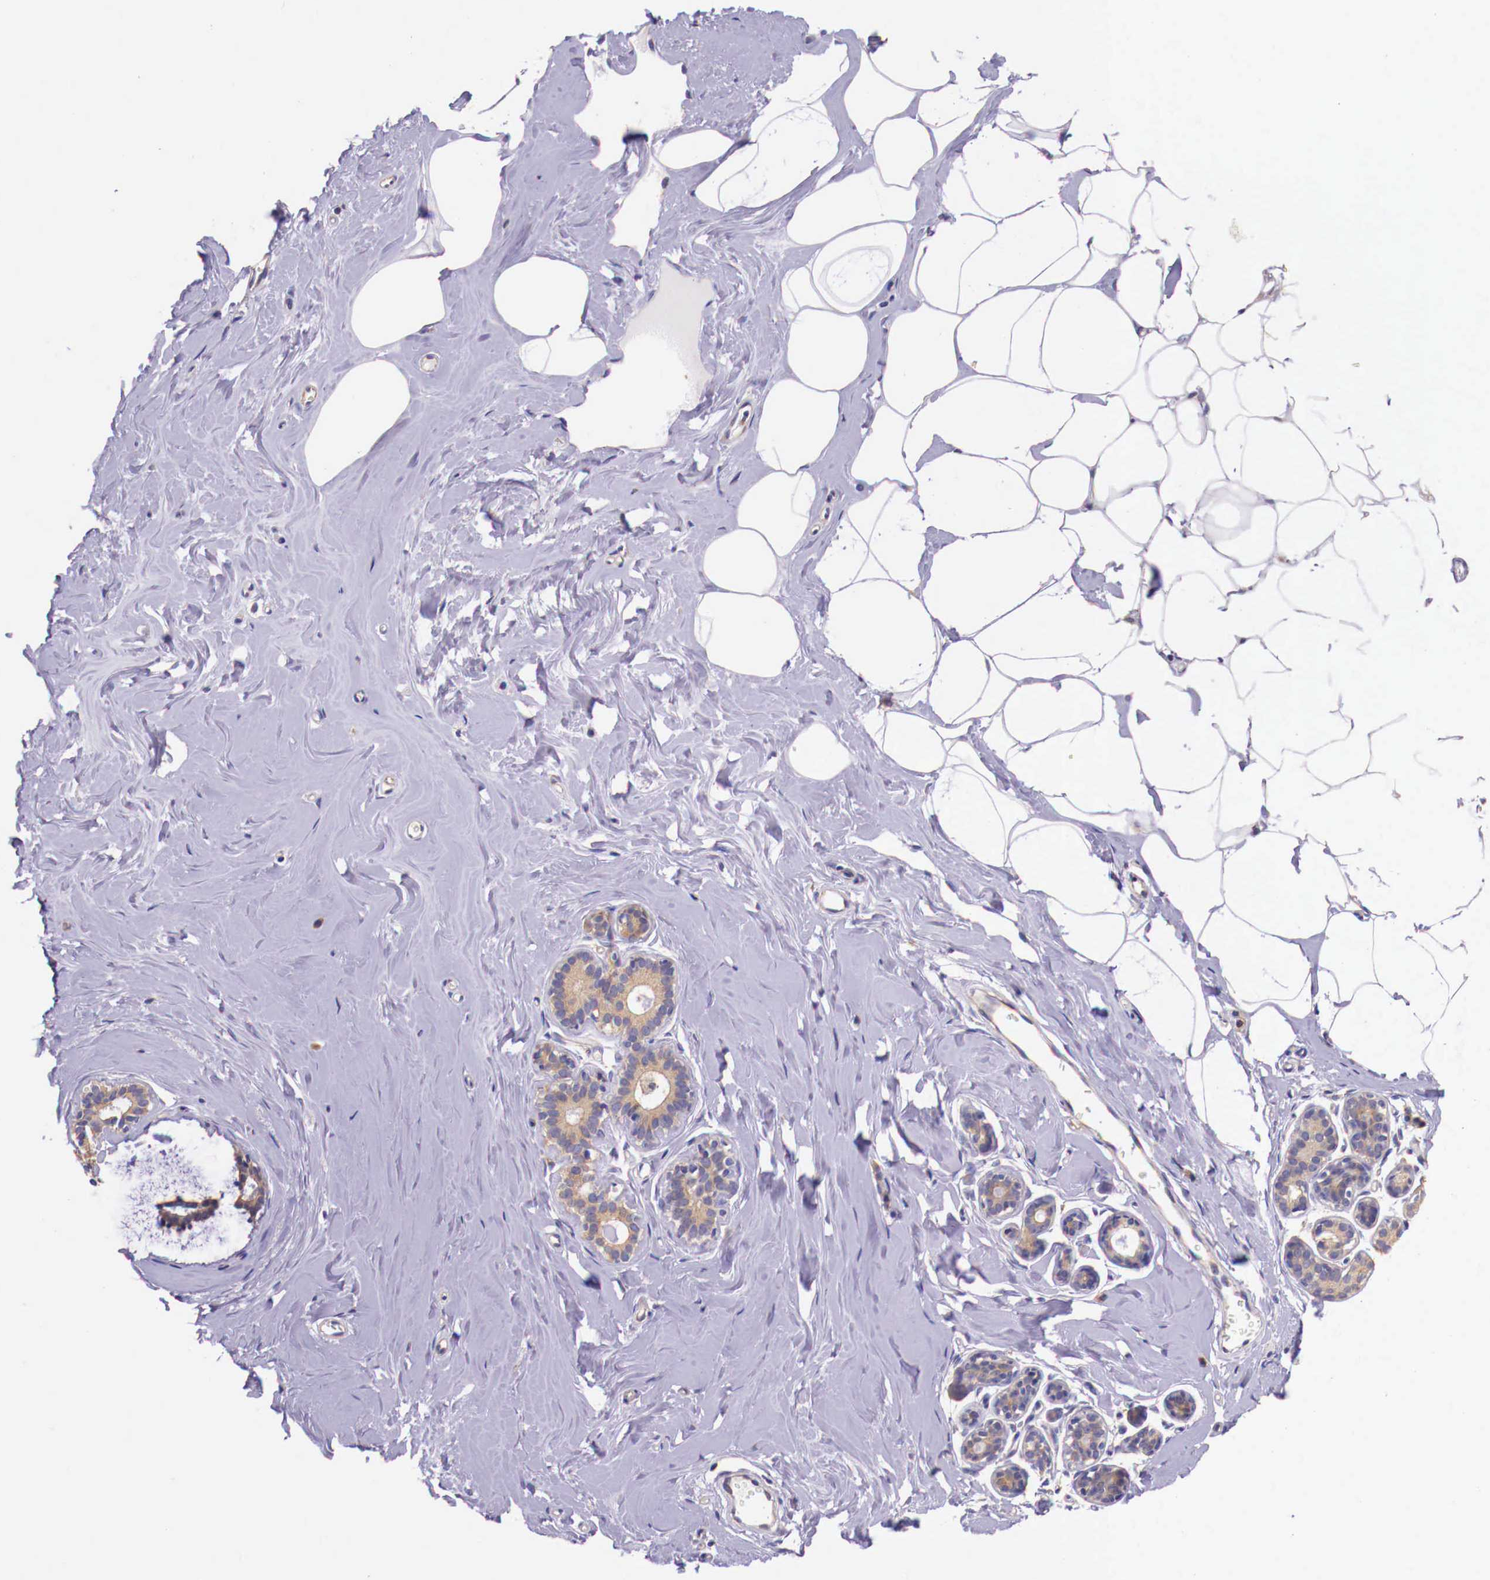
{"staining": {"intensity": "negative", "quantity": "none", "location": "none"}, "tissue": "breast", "cell_type": "Adipocytes", "image_type": "normal", "snomed": [{"axis": "morphology", "description": "Normal tissue, NOS"}, {"axis": "topography", "description": "Breast"}], "caption": "Immunohistochemistry (IHC) of normal breast shows no positivity in adipocytes. The staining is performed using DAB (3,3'-diaminobenzidine) brown chromogen with nuclei counter-stained in using hematoxylin.", "gene": "GRIPAP1", "patient": {"sex": "female", "age": 45}}